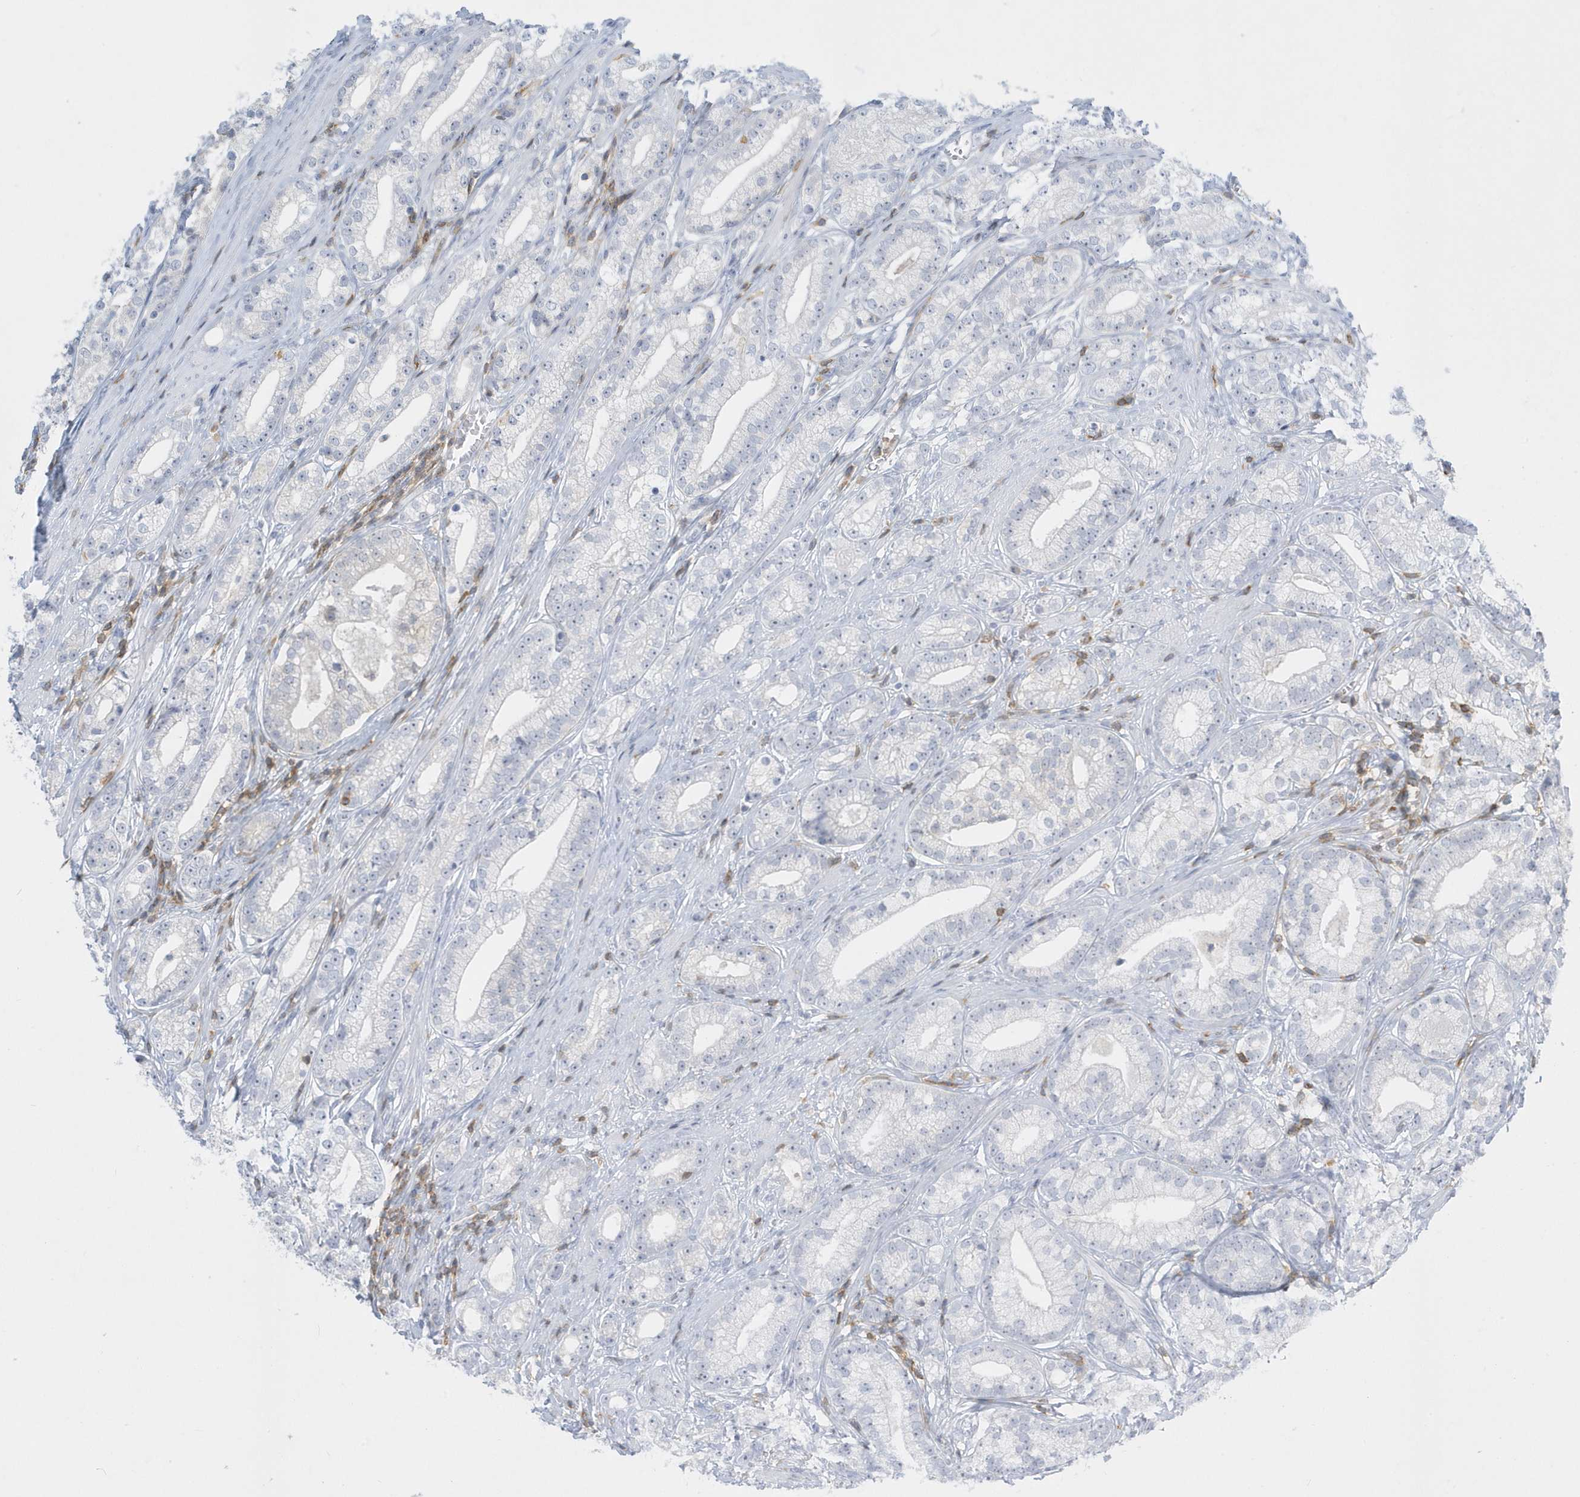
{"staining": {"intensity": "negative", "quantity": "none", "location": "none"}, "tissue": "prostate cancer", "cell_type": "Tumor cells", "image_type": "cancer", "snomed": [{"axis": "morphology", "description": "Adenocarcinoma, High grade"}, {"axis": "topography", "description": "Prostate"}], "caption": "Human prostate cancer (adenocarcinoma (high-grade)) stained for a protein using IHC reveals no expression in tumor cells.", "gene": "PSD4", "patient": {"sex": "male", "age": 69}}